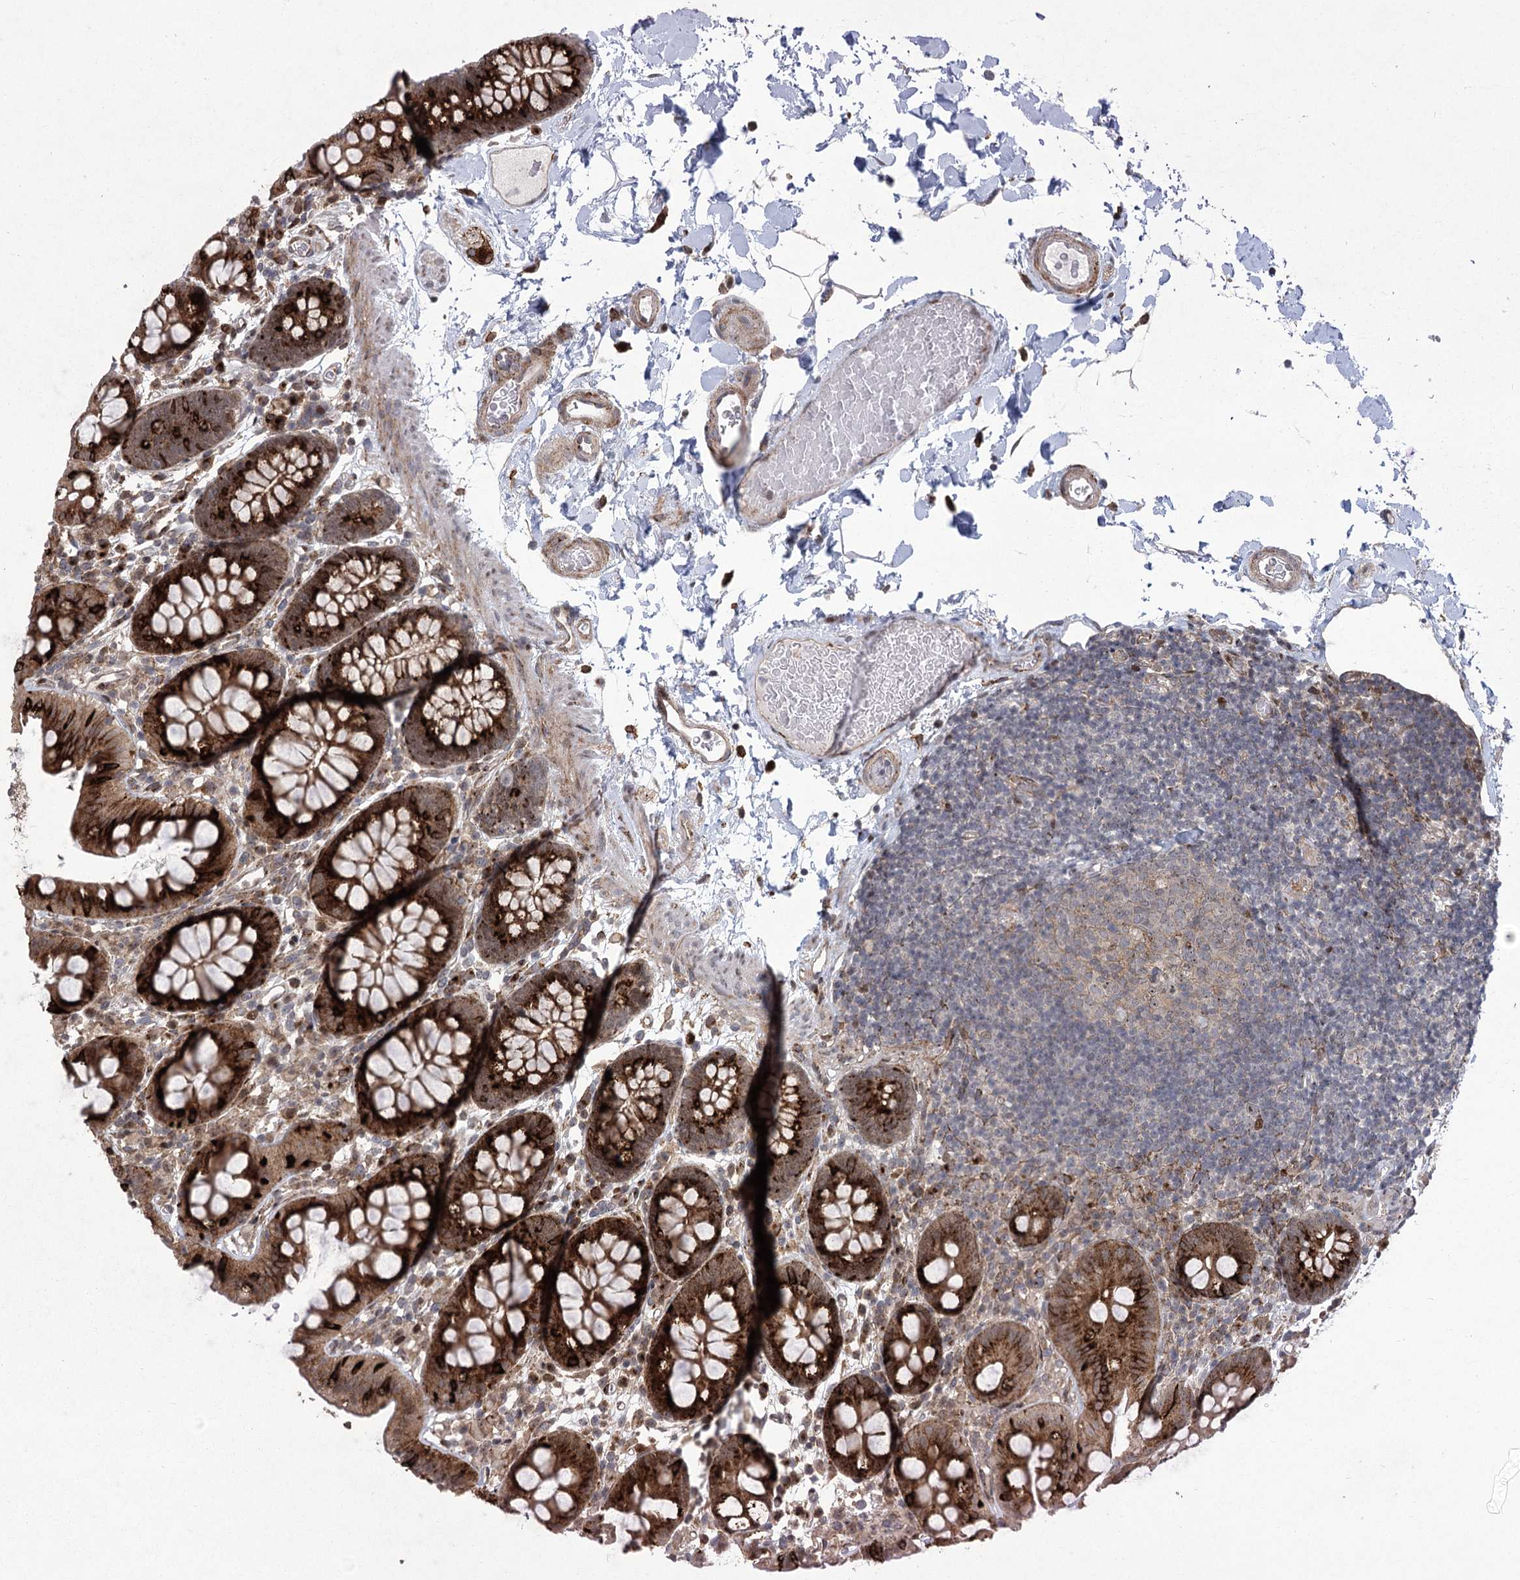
{"staining": {"intensity": "weak", "quantity": ">75%", "location": "cytoplasmic/membranous"}, "tissue": "colon", "cell_type": "Endothelial cells", "image_type": "normal", "snomed": [{"axis": "morphology", "description": "Normal tissue, NOS"}, {"axis": "topography", "description": "Colon"}], "caption": "Weak cytoplasmic/membranous protein expression is appreciated in about >75% of endothelial cells in colon. (DAB (3,3'-diaminobenzidine) IHC, brown staining for protein, blue staining for nuclei).", "gene": "PARM1", "patient": {"sex": "male", "age": 75}}